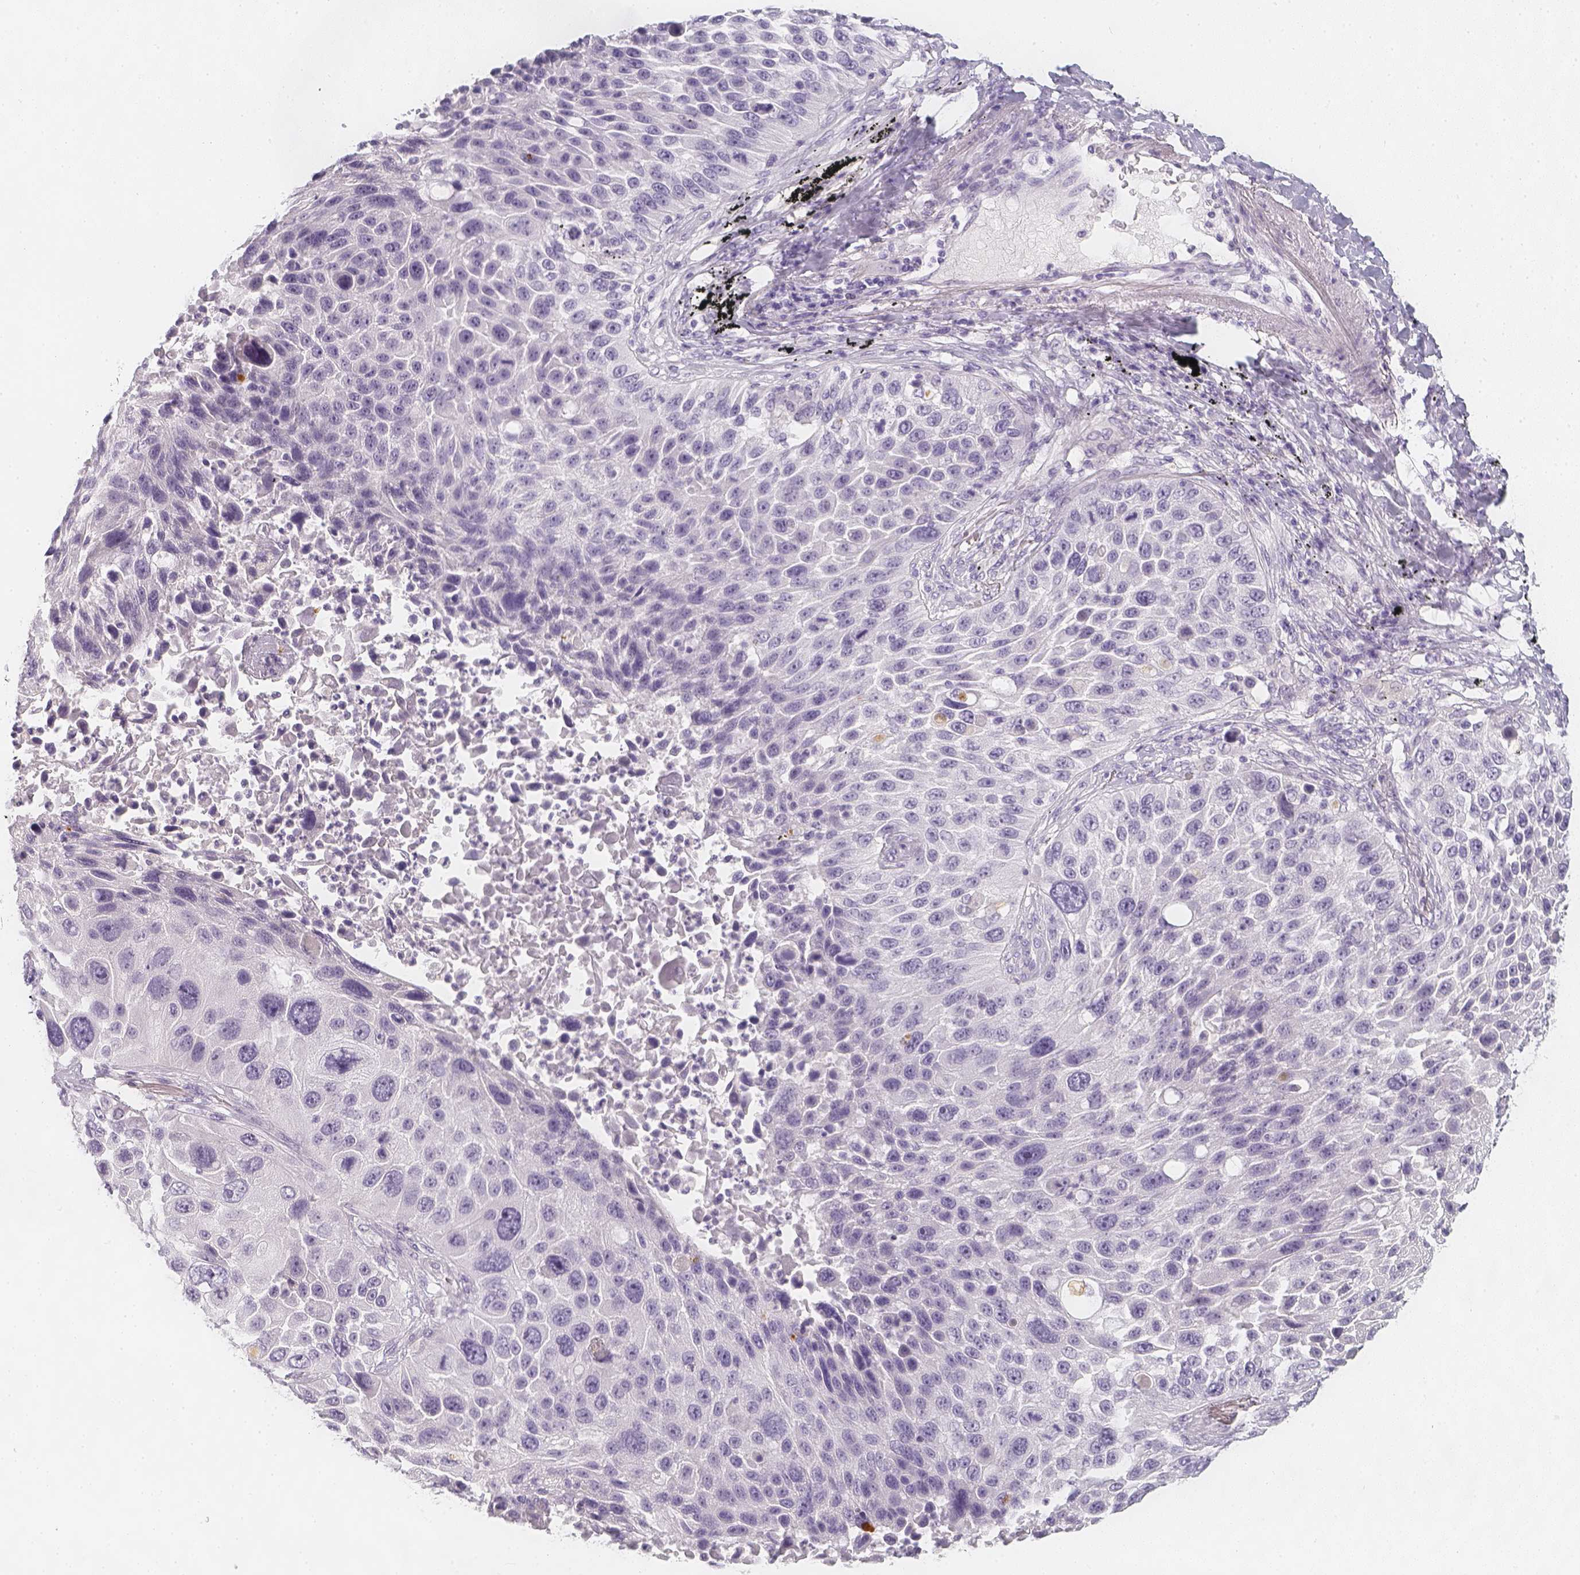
{"staining": {"intensity": "negative", "quantity": "none", "location": "none"}, "tissue": "lung cancer", "cell_type": "Tumor cells", "image_type": "cancer", "snomed": [{"axis": "morphology", "description": "Normal morphology"}, {"axis": "morphology", "description": "Squamous cell carcinoma, NOS"}, {"axis": "topography", "description": "Lymph node"}, {"axis": "topography", "description": "Lung"}], "caption": "Tumor cells are negative for brown protein staining in lung cancer.", "gene": "SLC18A1", "patient": {"sex": "male", "age": 67}}